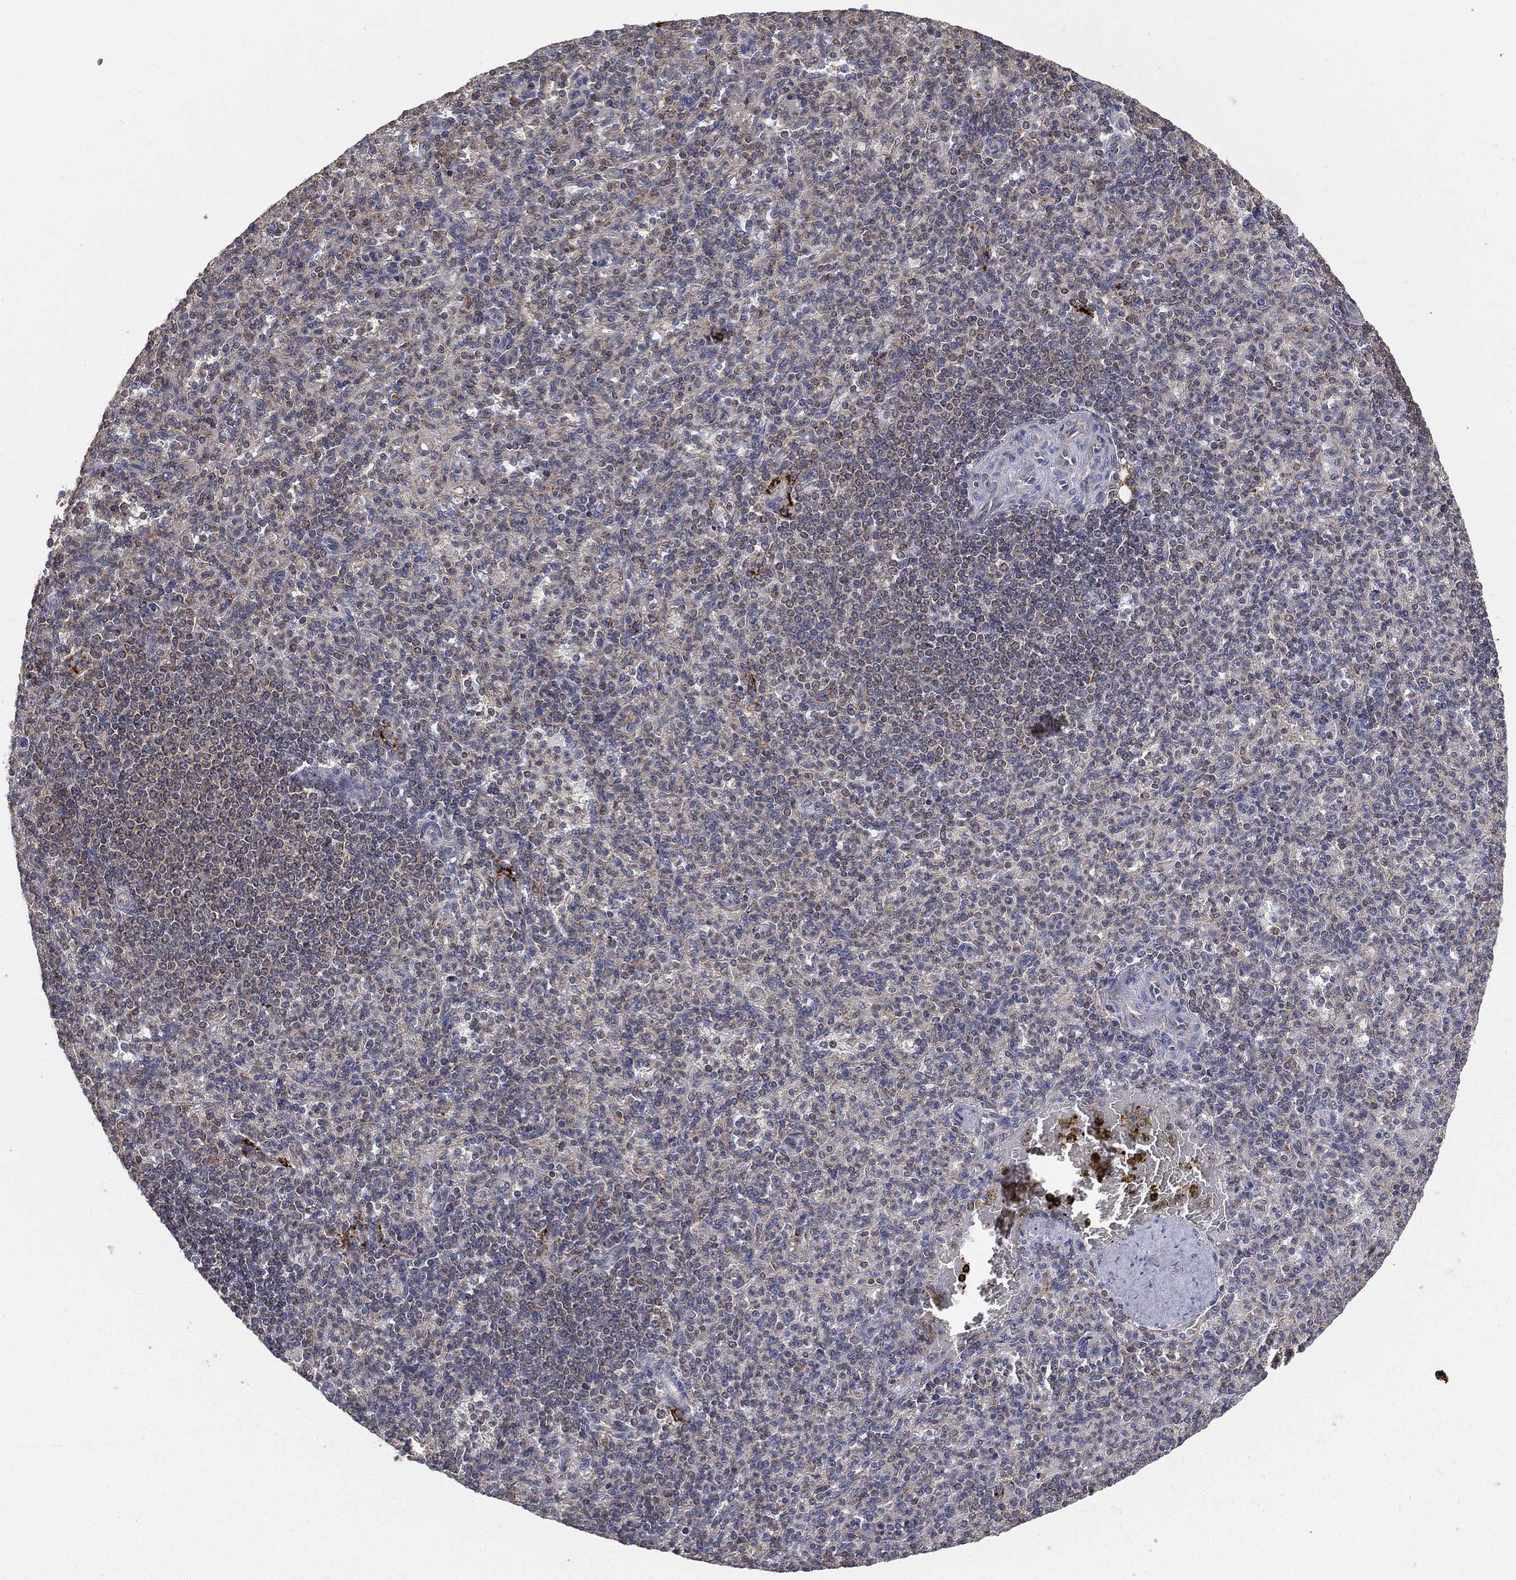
{"staining": {"intensity": "moderate", "quantity": "<25%", "location": "cytoplasmic/membranous"}, "tissue": "spleen", "cell_type": "Cells in red pulp", "image_type": "normal", "snomed": [{"axis": "morphology", "description": "Normal tissue, NOS"}, {"axis": "topography", "description": "Spleen"}], "caption": "Moderate cytoplasmic/membranous staining is identified in about <25% of cells in red pulp in normal spleen. The protein is shown in brown color, while the nuclei are stained blue.", "gene": "RIN3", "patient": {"sex": "female", "age": 74}}